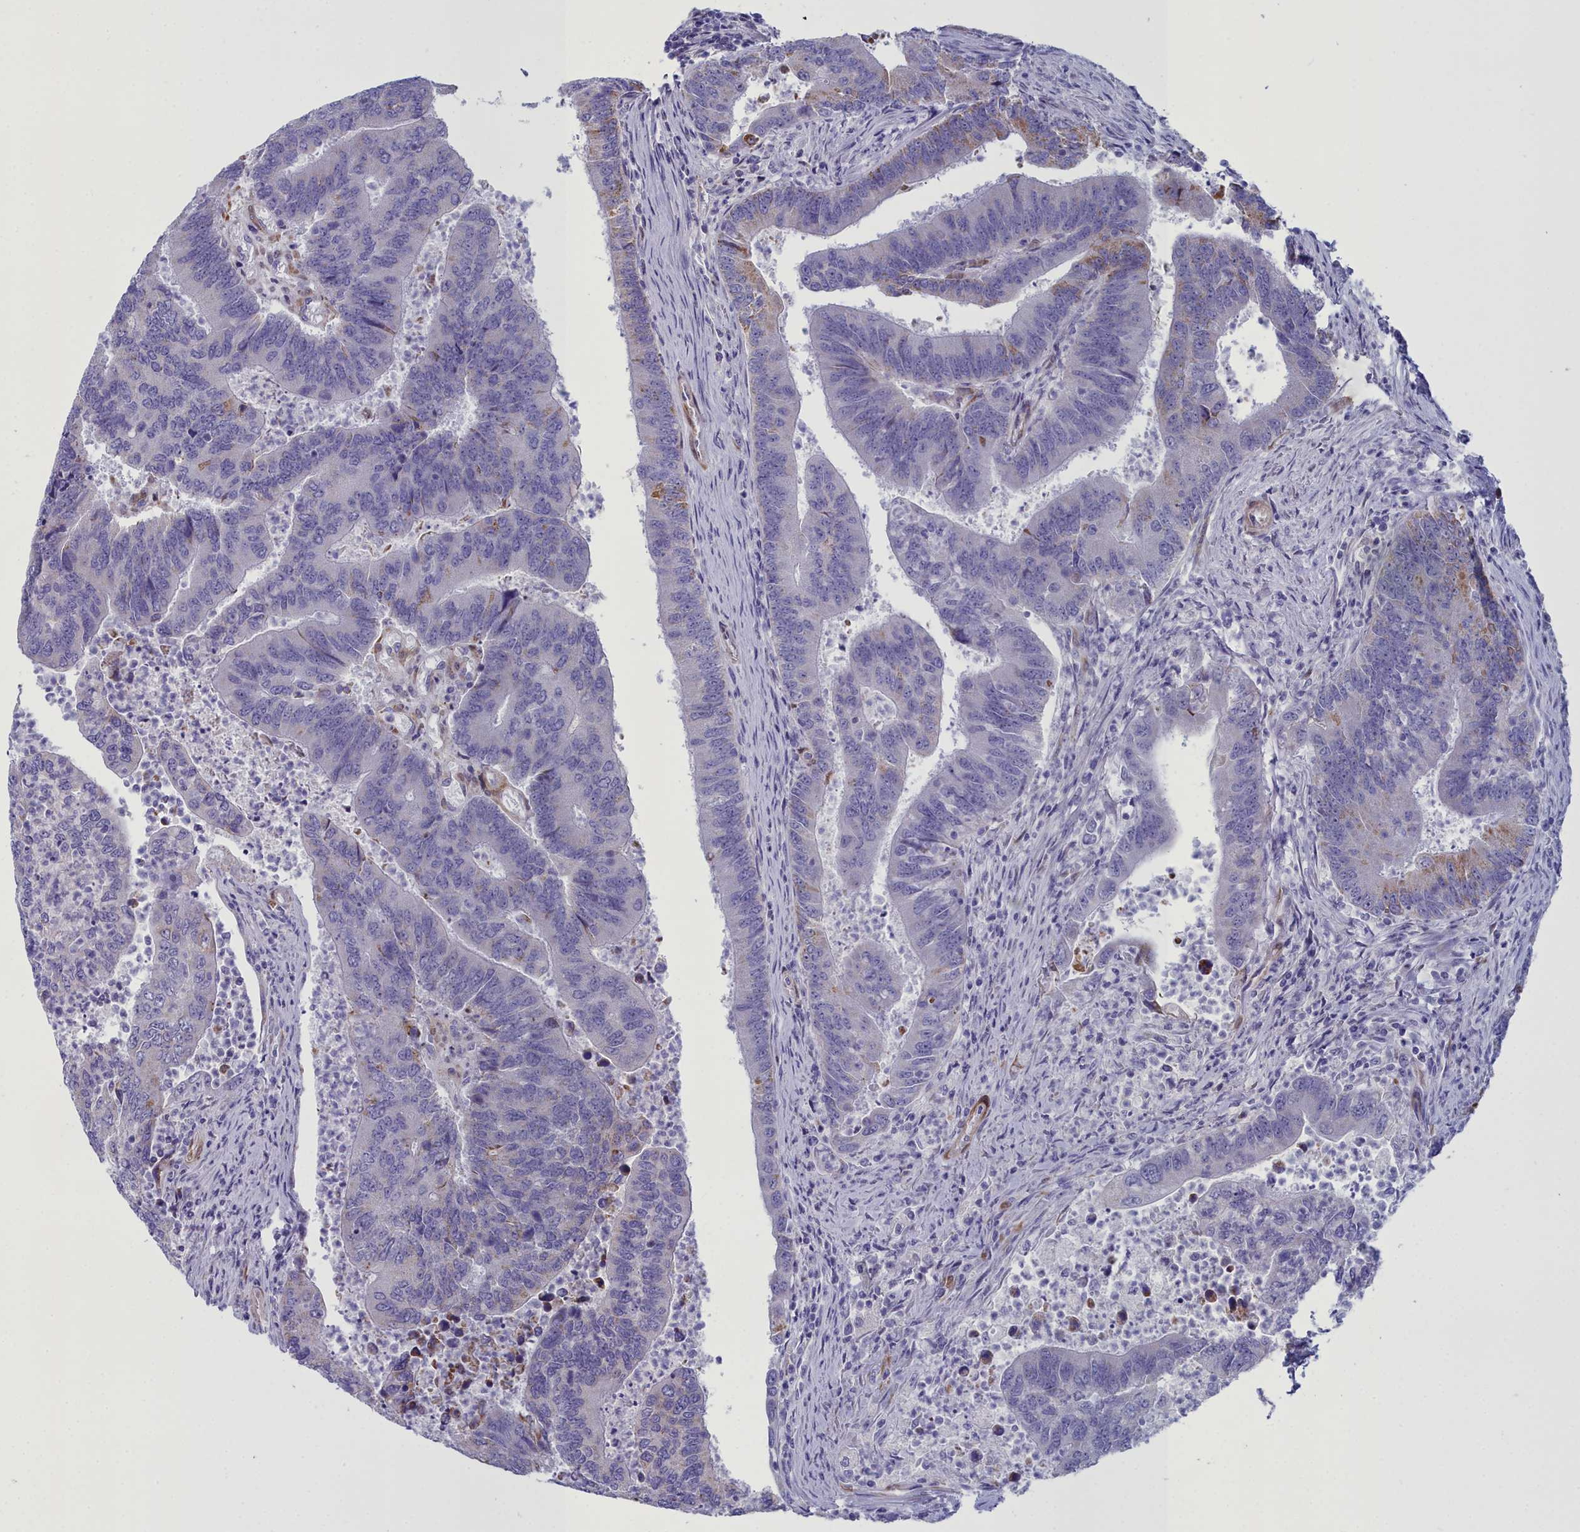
{"staining": {"intensity": "moderate", "quantity": "<25%", "location": "cytoplasmic/membranous"}, "tissue": "colorectal cancer", "cell_type": "Tumor cells", "image_type": "cancer", "snomed": [{"axis": "morphology", "description": "Adenocarcinoma, NOS"}, {"axis": "topography", "description": "Colon"}], "caption": "Colorectal cancer was stained to show a protein in brown. There is low levels of moderate cytoplasmic/membranous positivity in approximately <25% of tumor cells. Immunohistochemistry (ihc) stains the protein in brown and the nuclei are stained blue.", "gene": "PPP1R14A", "patient": {"sex": "female", "age": 67}}